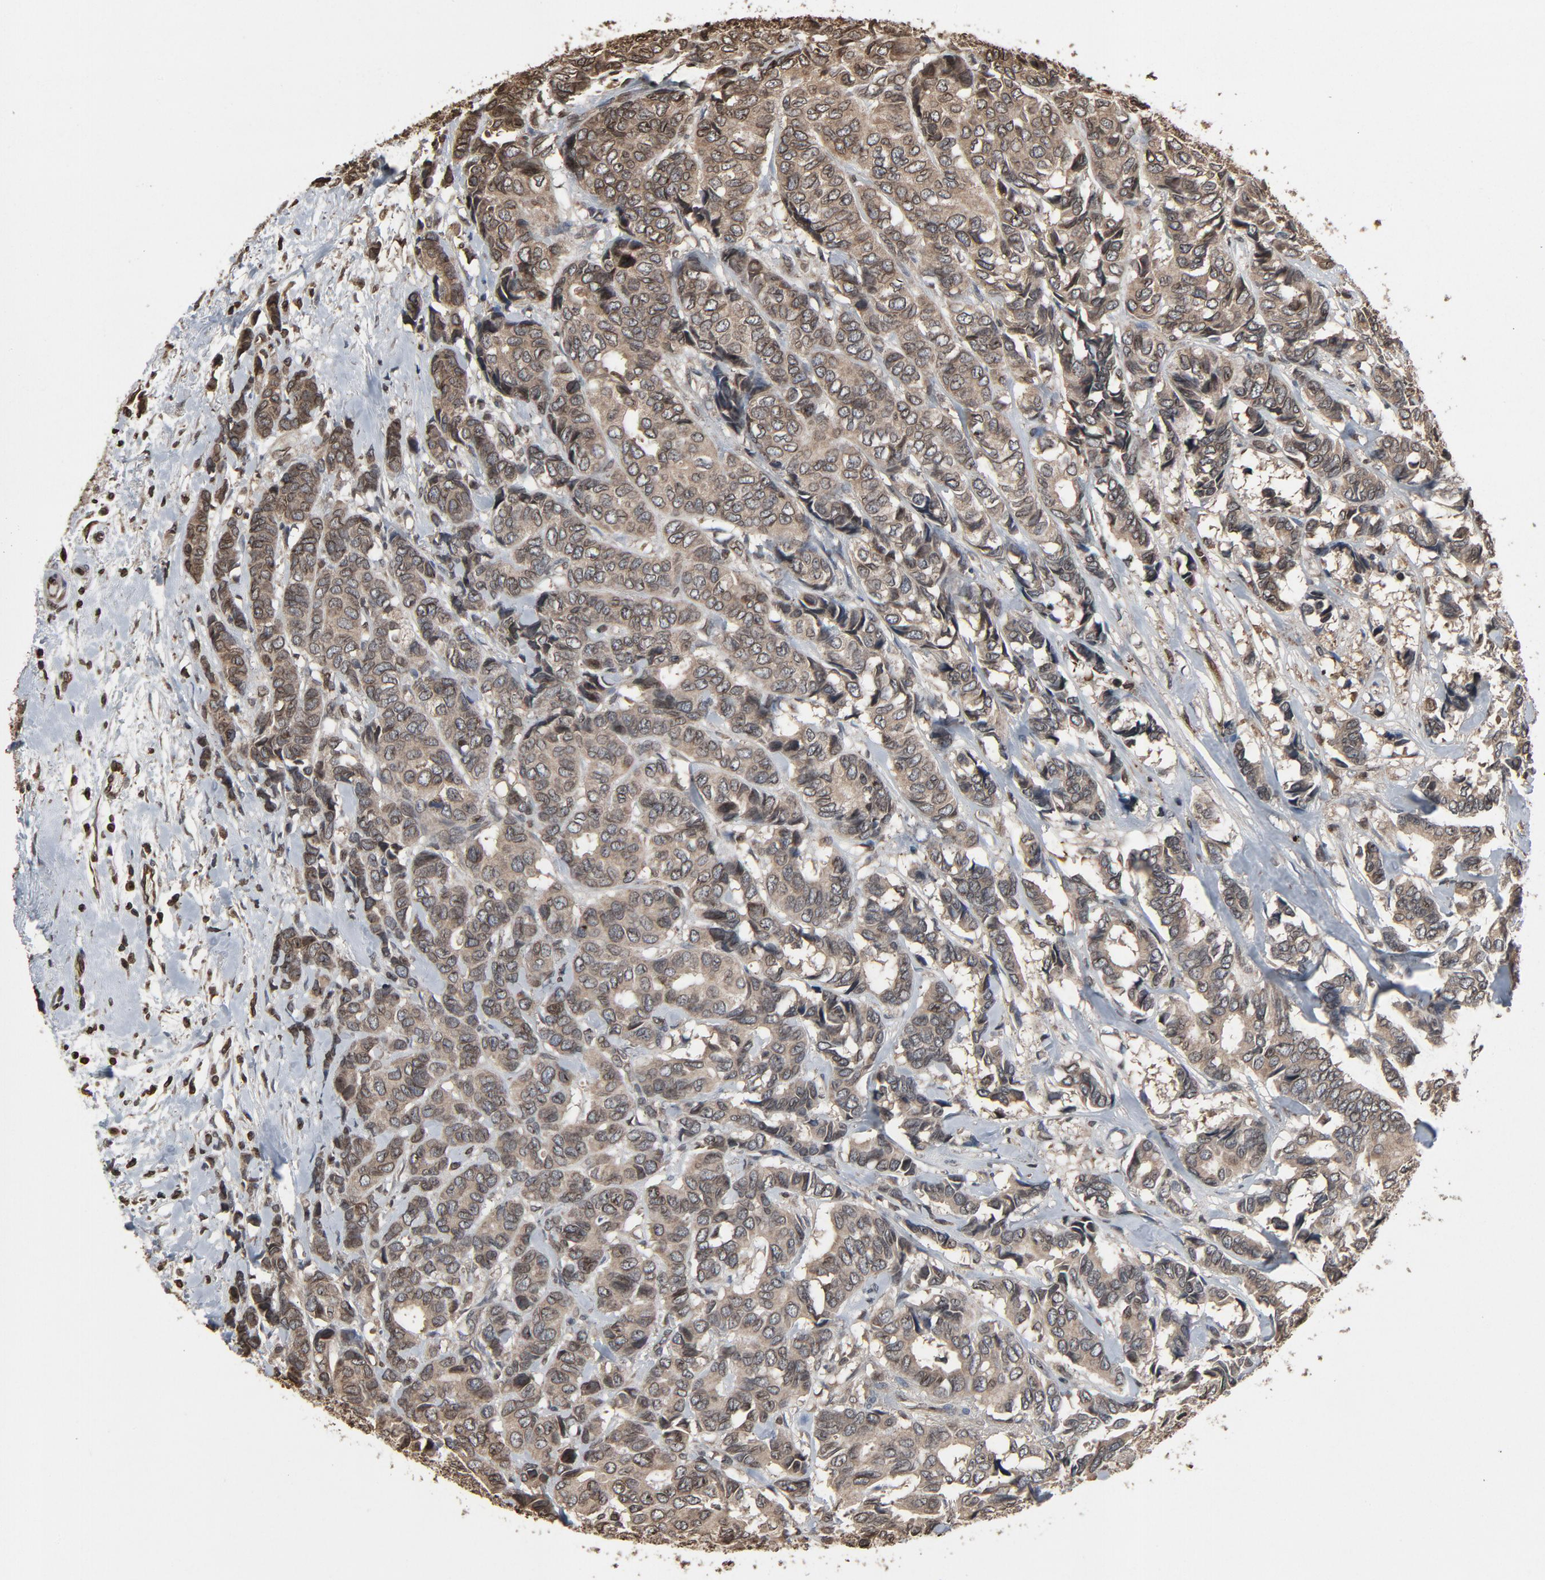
{"staining": {"intensity": "weak", "quantity": ">75%", "location": "cytoplasmic/membranous,nuclear"}, "tissue": "breast cancer", "cell_type": "Tumor cells", "image_type": "cancer", "snomed": [{"axis": "morphology", "description": "Duct carcinoma"}, {"axis": "topography", "description": "Breast"}], "caption": "Human breast invasive ductal carcinoma stained with a protein marker exhibits weak staining in tumor cells.", "gene": "UBE2D1", "patient": {"sex": "female", "age": 87}}